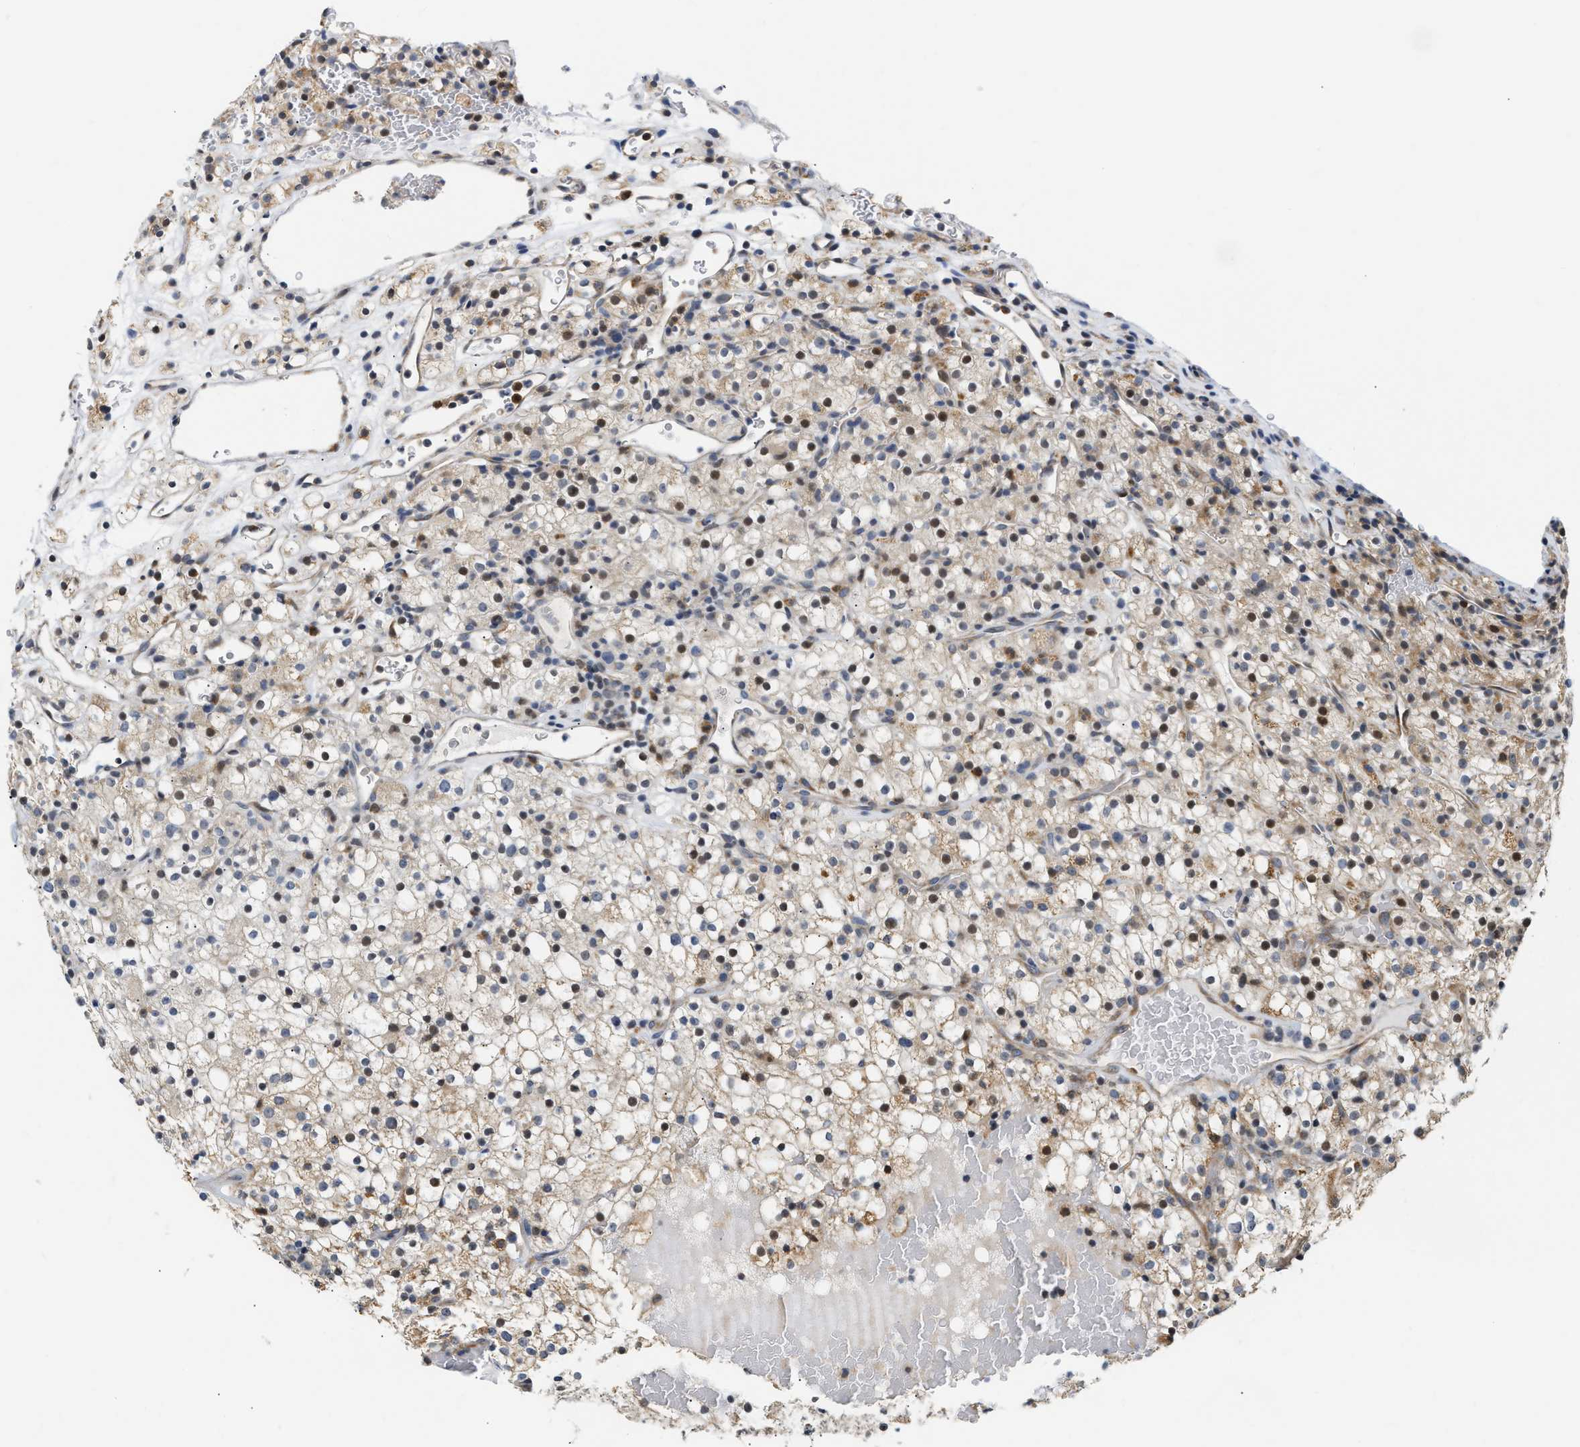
{"staining": {"intensity": "moderate", "quantity": ">75%", "location": "cytoplasmic/membranous,nuclear"}, "tissue": "renal cancer", "cell_type": "Tumor cells", "image_type": "cancer", "snomed": [{"axis": "morphology", "description": "Normal tissue, NOS"}, {"axis": "morphology", "description": "Adenocarcinoma, NOS"}, {"axis": "topography", "description": "Kidney"}], "caption": "Immunohistochemical staining of renal cancer (adenocarcinoma) demonstrates moderate cytoplasmic/membranous and nuclear protein positivity in about >75% of tumor cells.", "gene": "DEPTOR", "patient": {"sex": "female", "age": 72}}